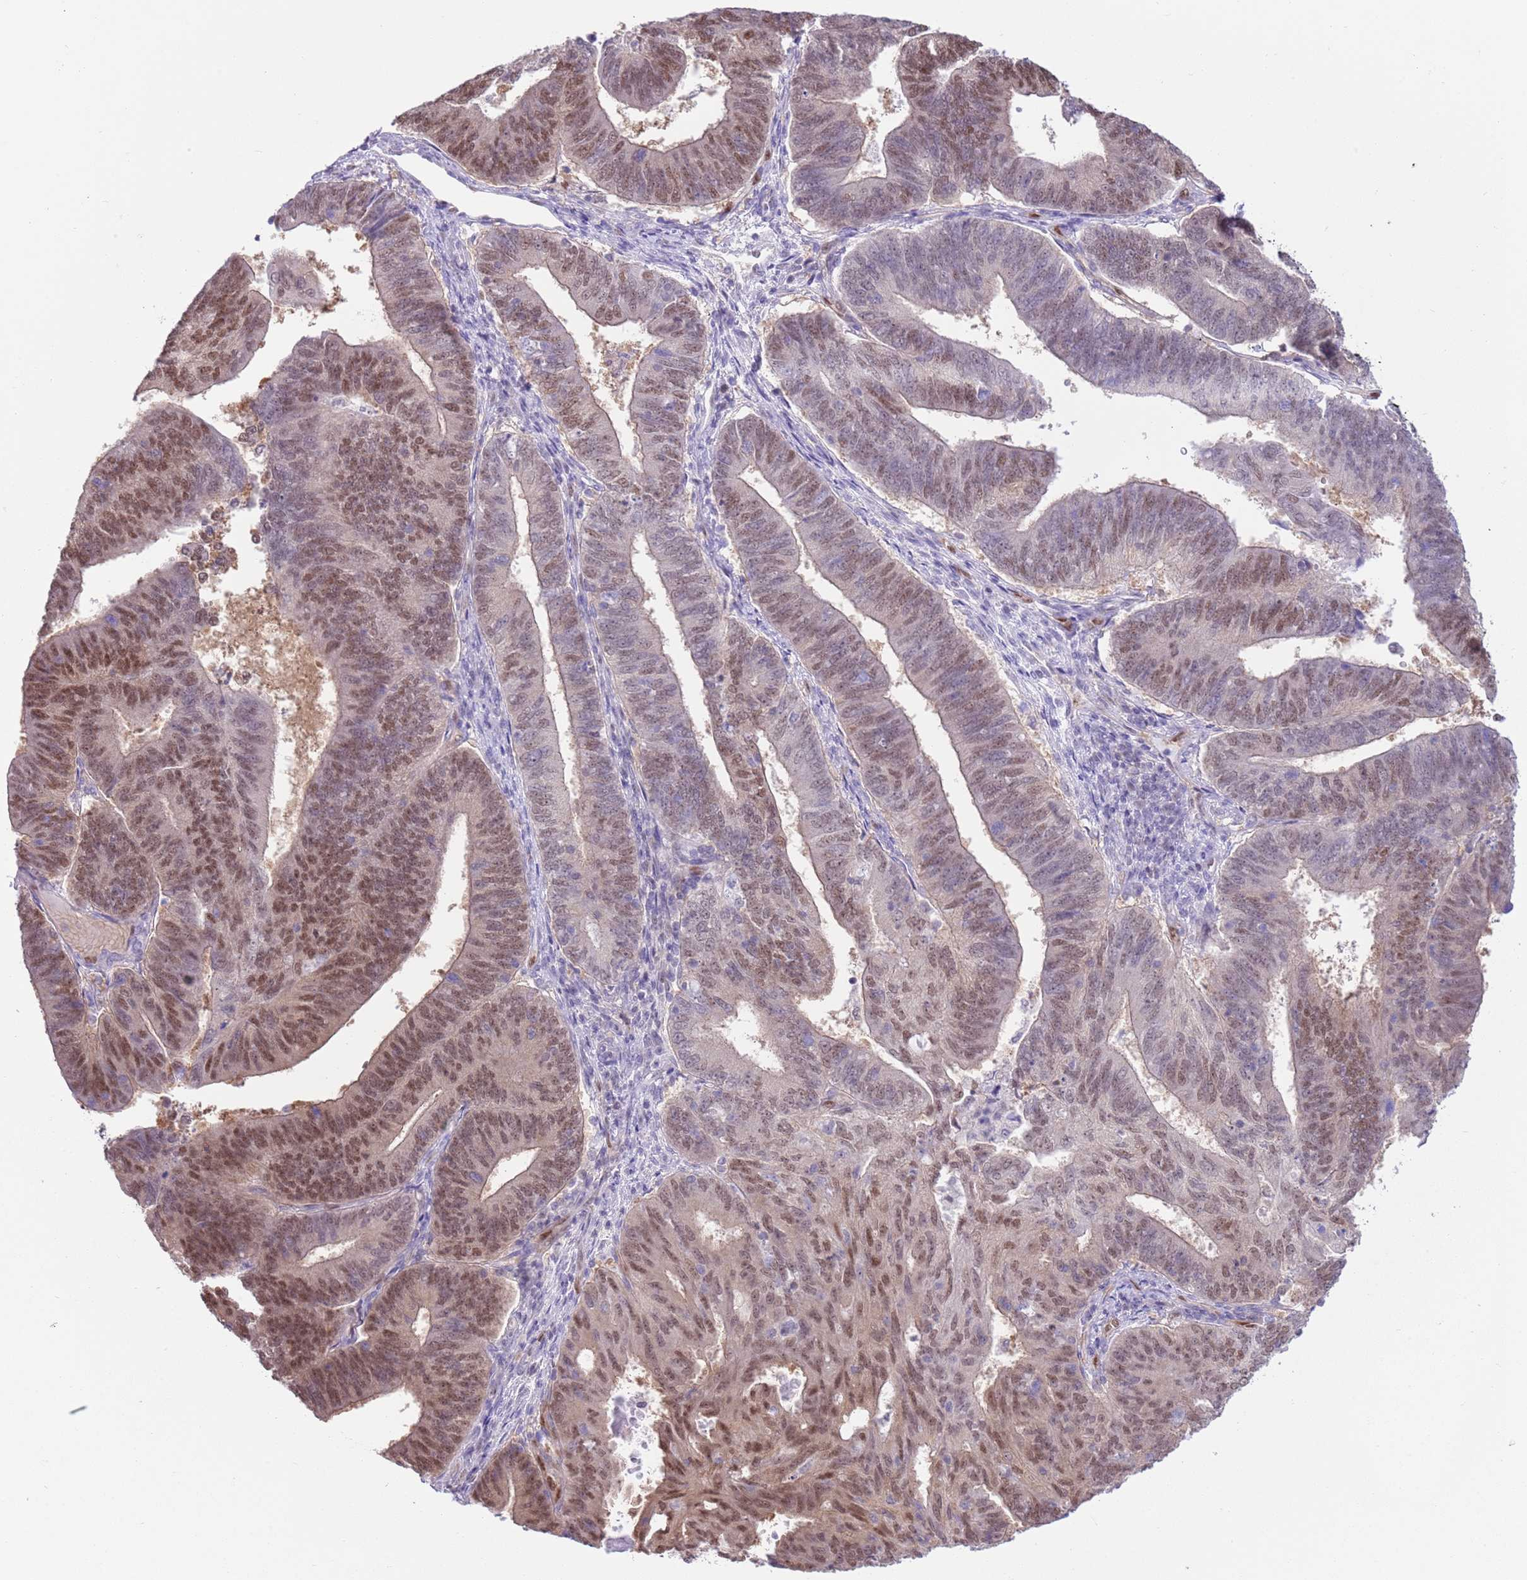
{"staining": {"intensity": "moderate", "quantity": ">75%", "location": "nuclear"}, "tissue": "endometrial cancer", "cell_type": "Tumor cells", "image_type": "cancer", "snomed": [{"axis": "morphology", "description": "Adenocarcinoma, NOS"}, {"axis": "topography", "description": "Endometrium"}], "caption": "Brown immunohistochemical staining in human endometrial cancer (adenocarcinoma) shows moderate nuclear staining in approximately >75% of tumor cells.", "gene": "DDI2", "patient": {"sex": "female", "age": 70}}